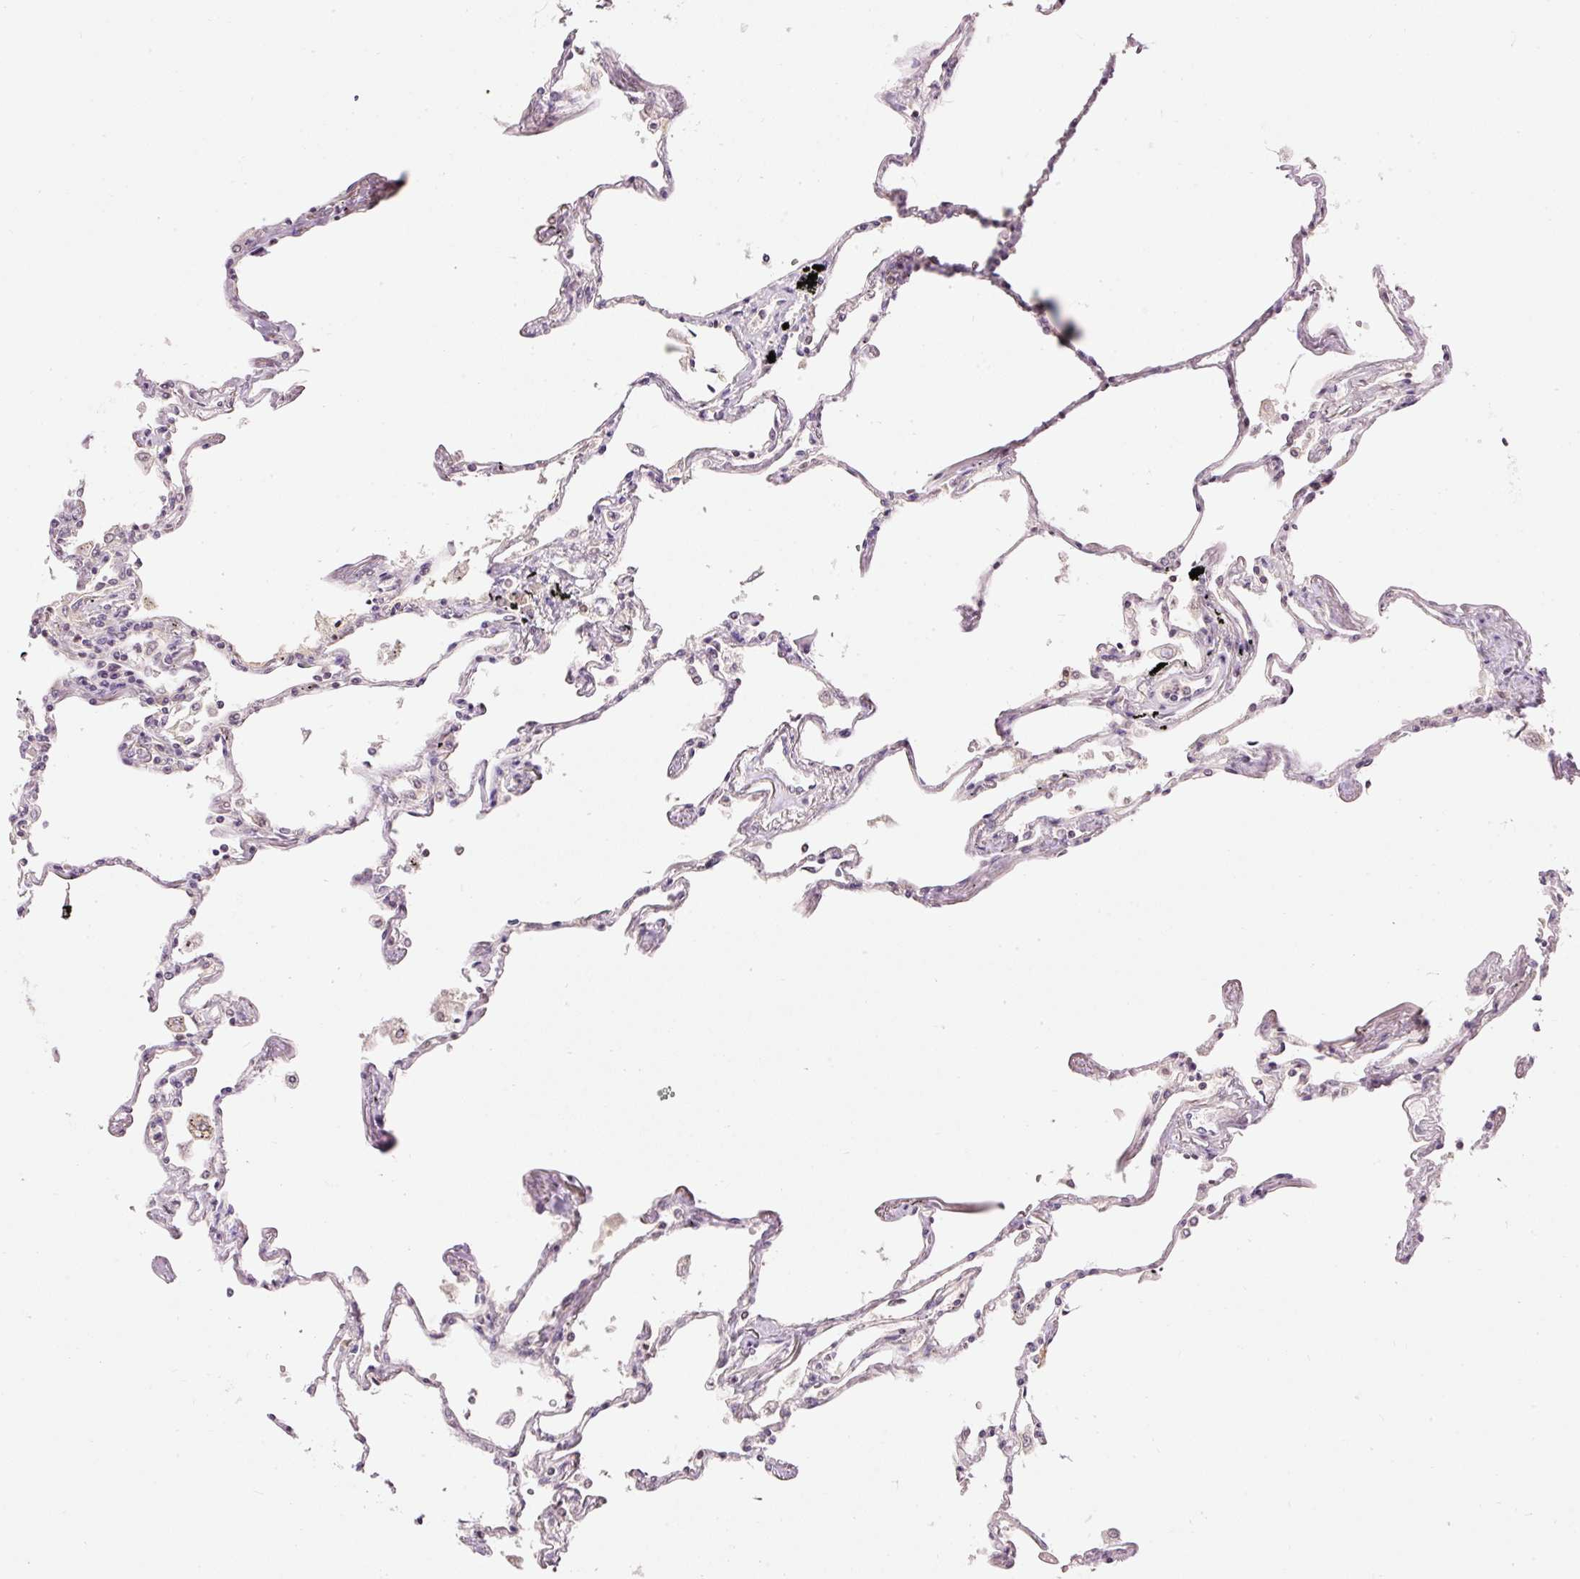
{"staining": {"intensity": "negative", "quantity": "none", "location": "none"}, "tissue": "lung", "cell_type": "Alveolar cells", "image_type": "normal", "snomed": [{"axis": "morphology", "description": "Normal tissue, NOS"}, {"axis": "topography", "description": "Lung"}], "caption": "Lung stained for a protein using immunohistochemistry (IHC) reveals no expression alveolar cells.", "gene": "ABHD11", "patient": {"sex": "female", "age": 67}}